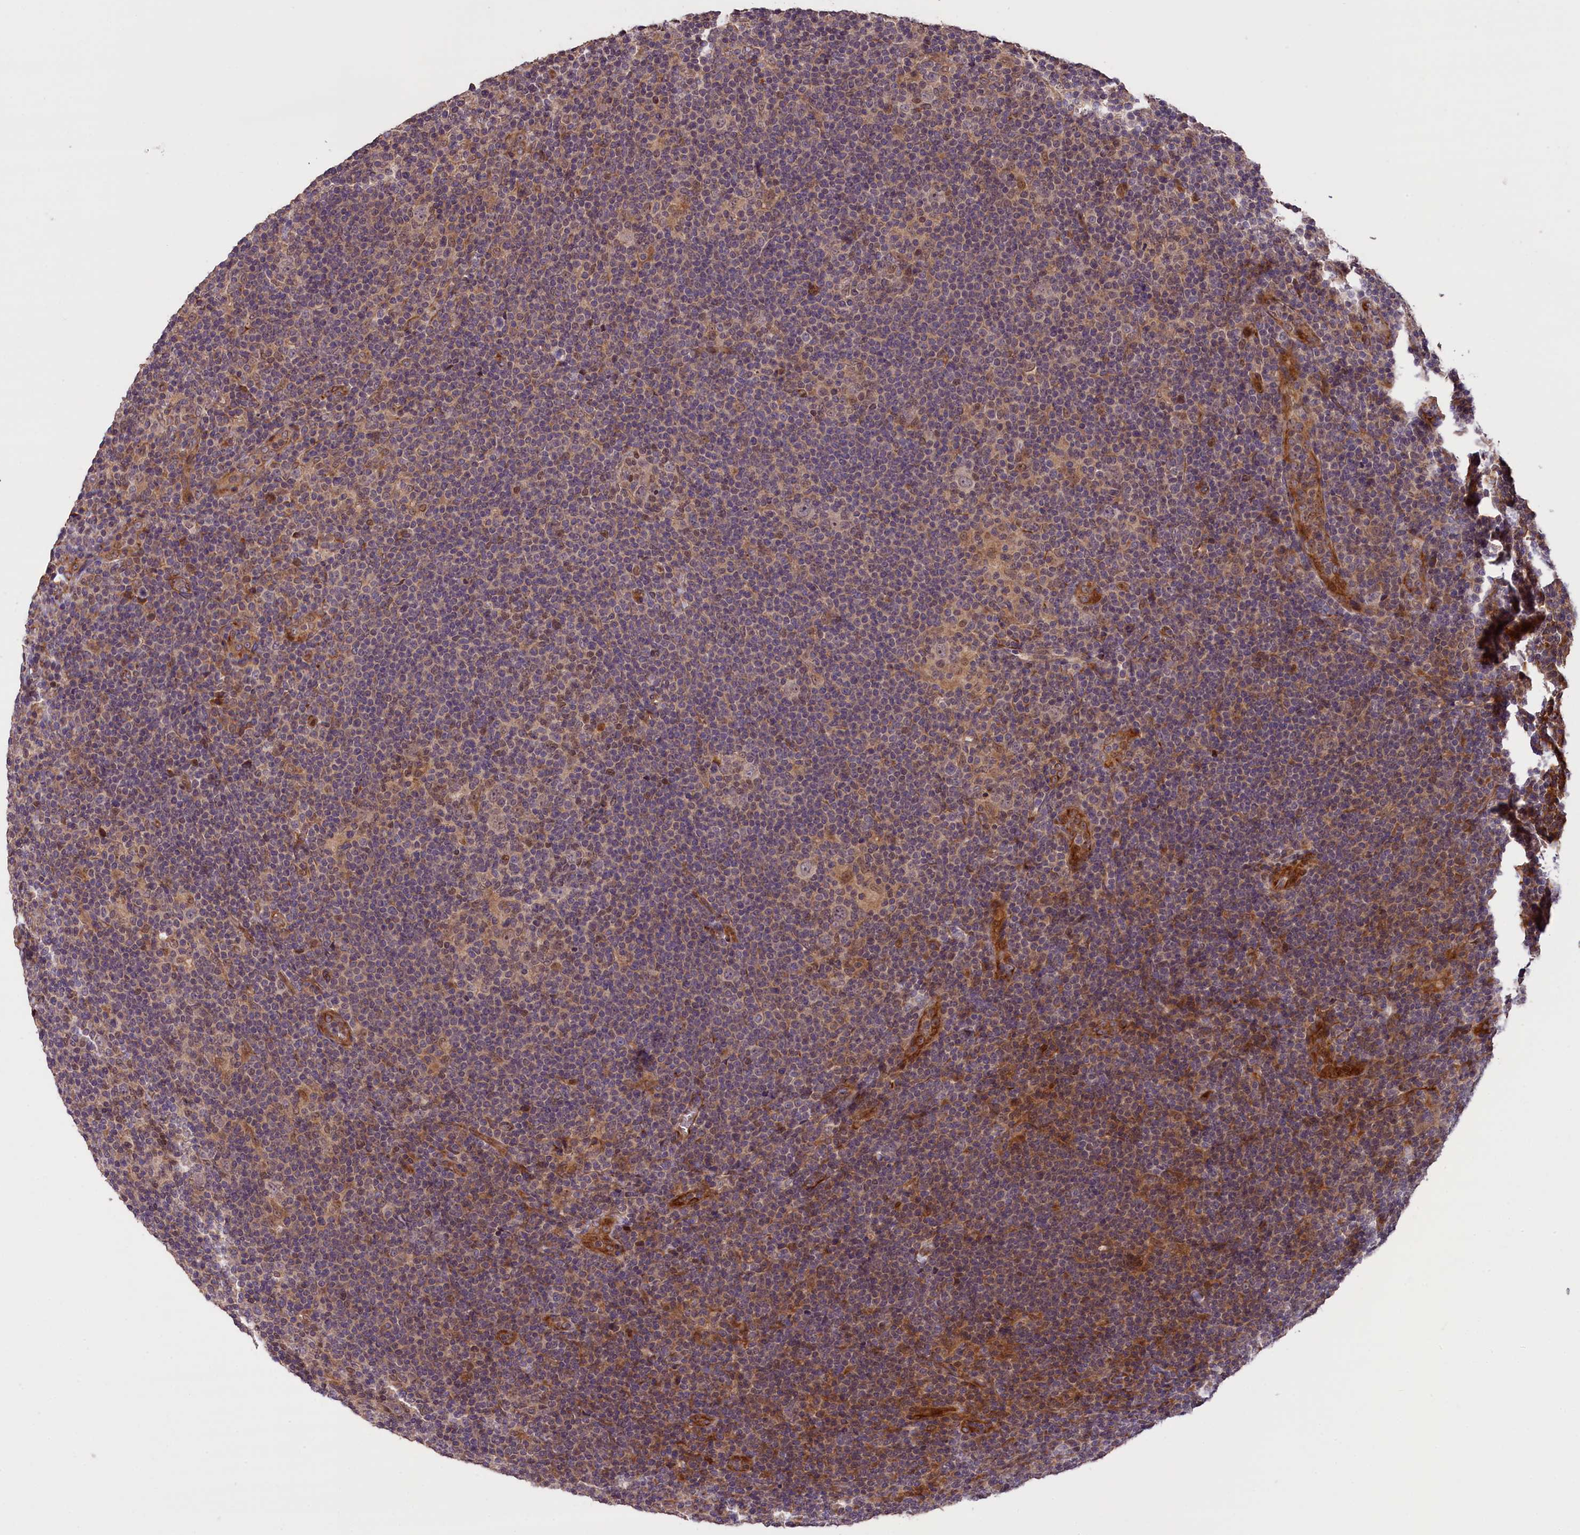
{"staining": {"intensity": "negative", "quantity": "none", "location": "none"}, "tissue": "lymphoma", "cell_type": "Tumor cells", "image_type": "cancer", "snomed": [{"axis": "morphology", "description": "Hodgkin's disease, NOS"}, {"axis": "topography", "description": "Lymph node"}], "caption": "There is no significant positivity in tumor cells of lymphoma.", "gene": "DNAJB9", "patient": {"sex": "female", "age": 57}}